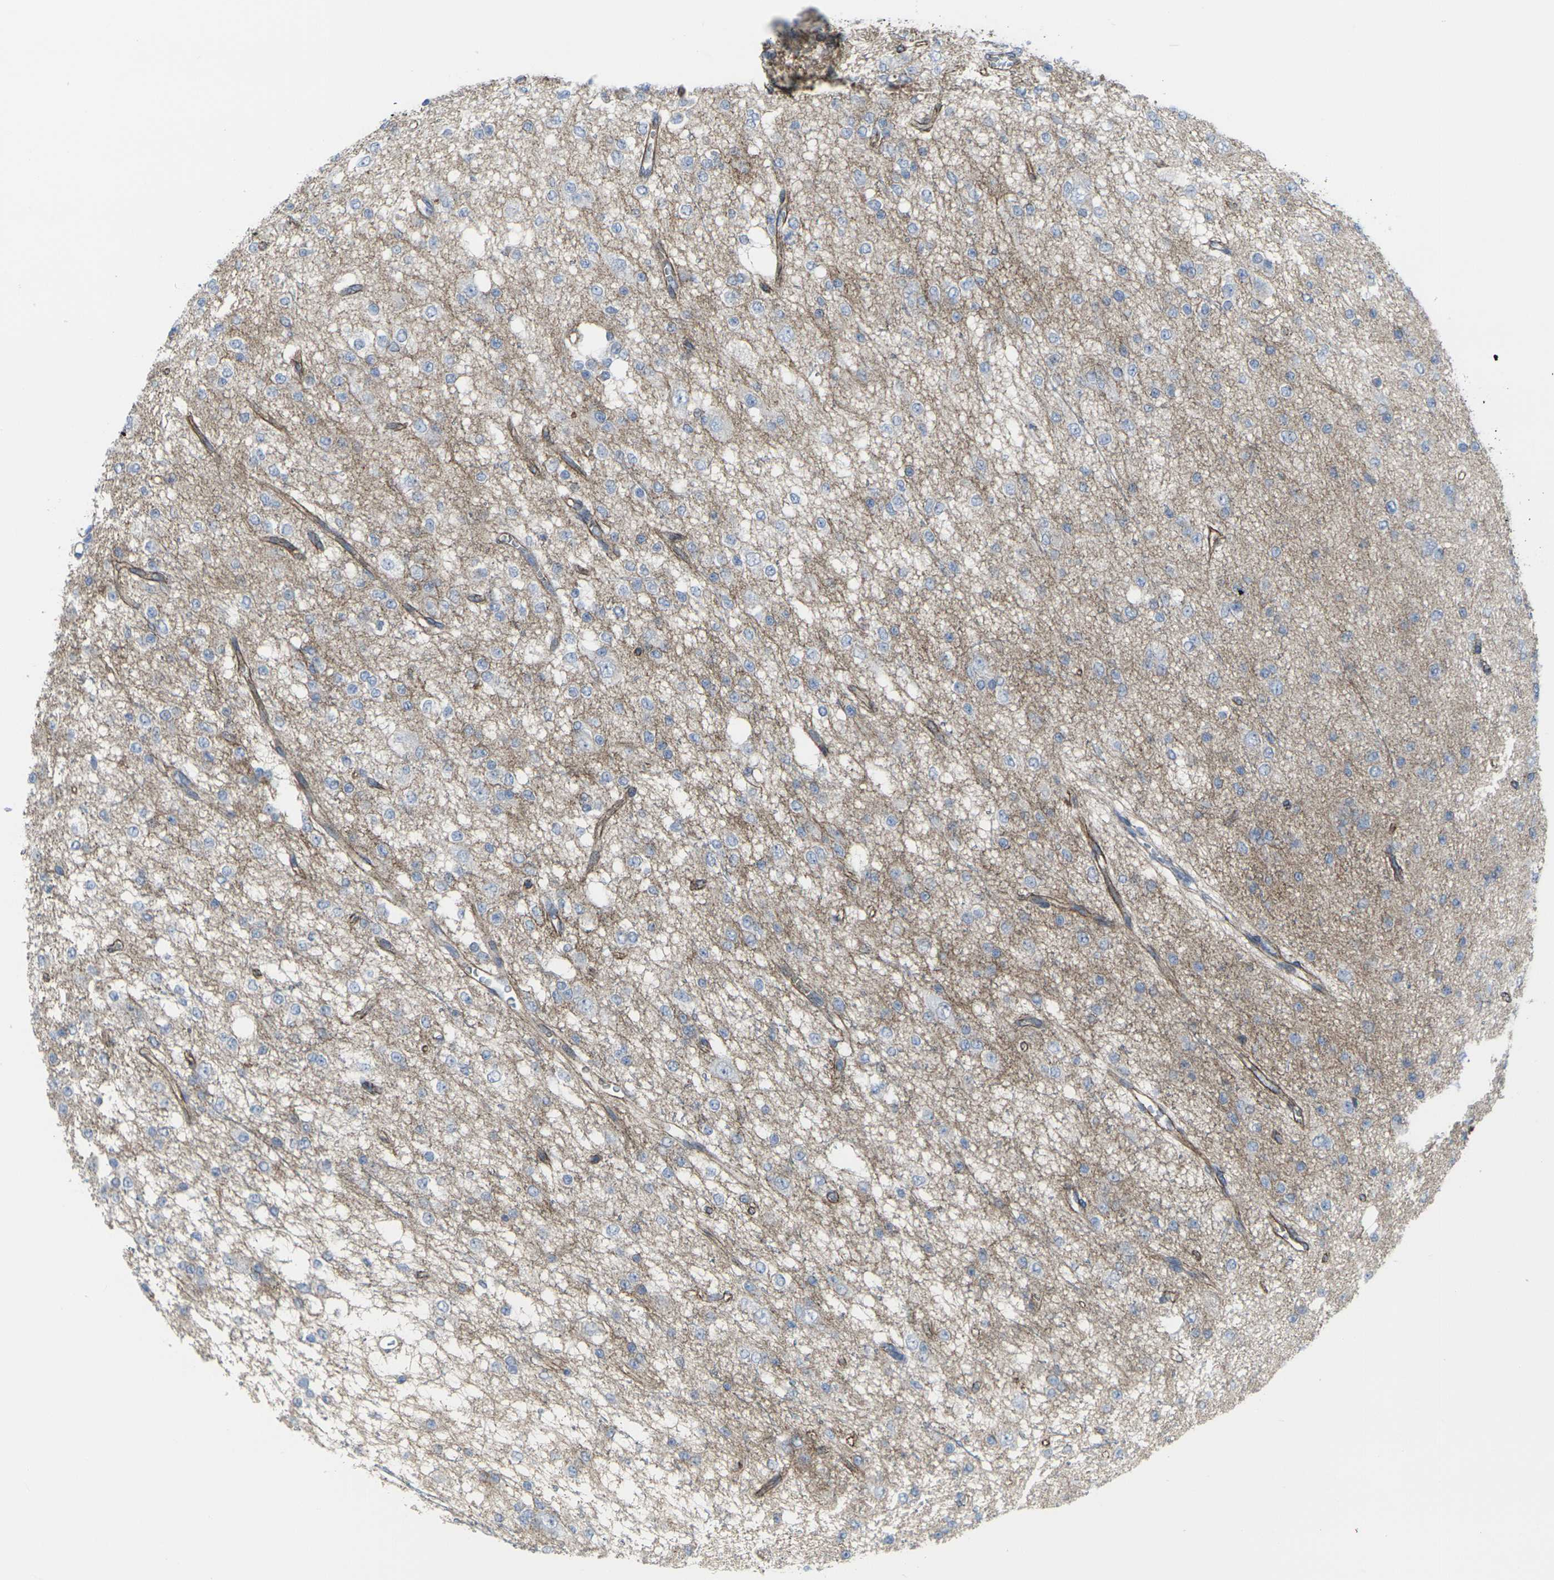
{"staining": {"intensity": "negative", "quantity": "none", "location": "none"}, "tissue": "glioma", "cell_type": "Tumor cells", "image_type": "cancer", "snomed": [{"axis": "morphology", "description": "Glioma, malignant, Low grade"}, {"axis": "topography", "description": "Brain"}], "caption": "A high-resolution micrograph shows immunohistochemistry (IHC) staining of glioma, which shows no significant expression in tumor cells.", "gene": "CDH11", "patient": {"sex": "male", "age": 38}}